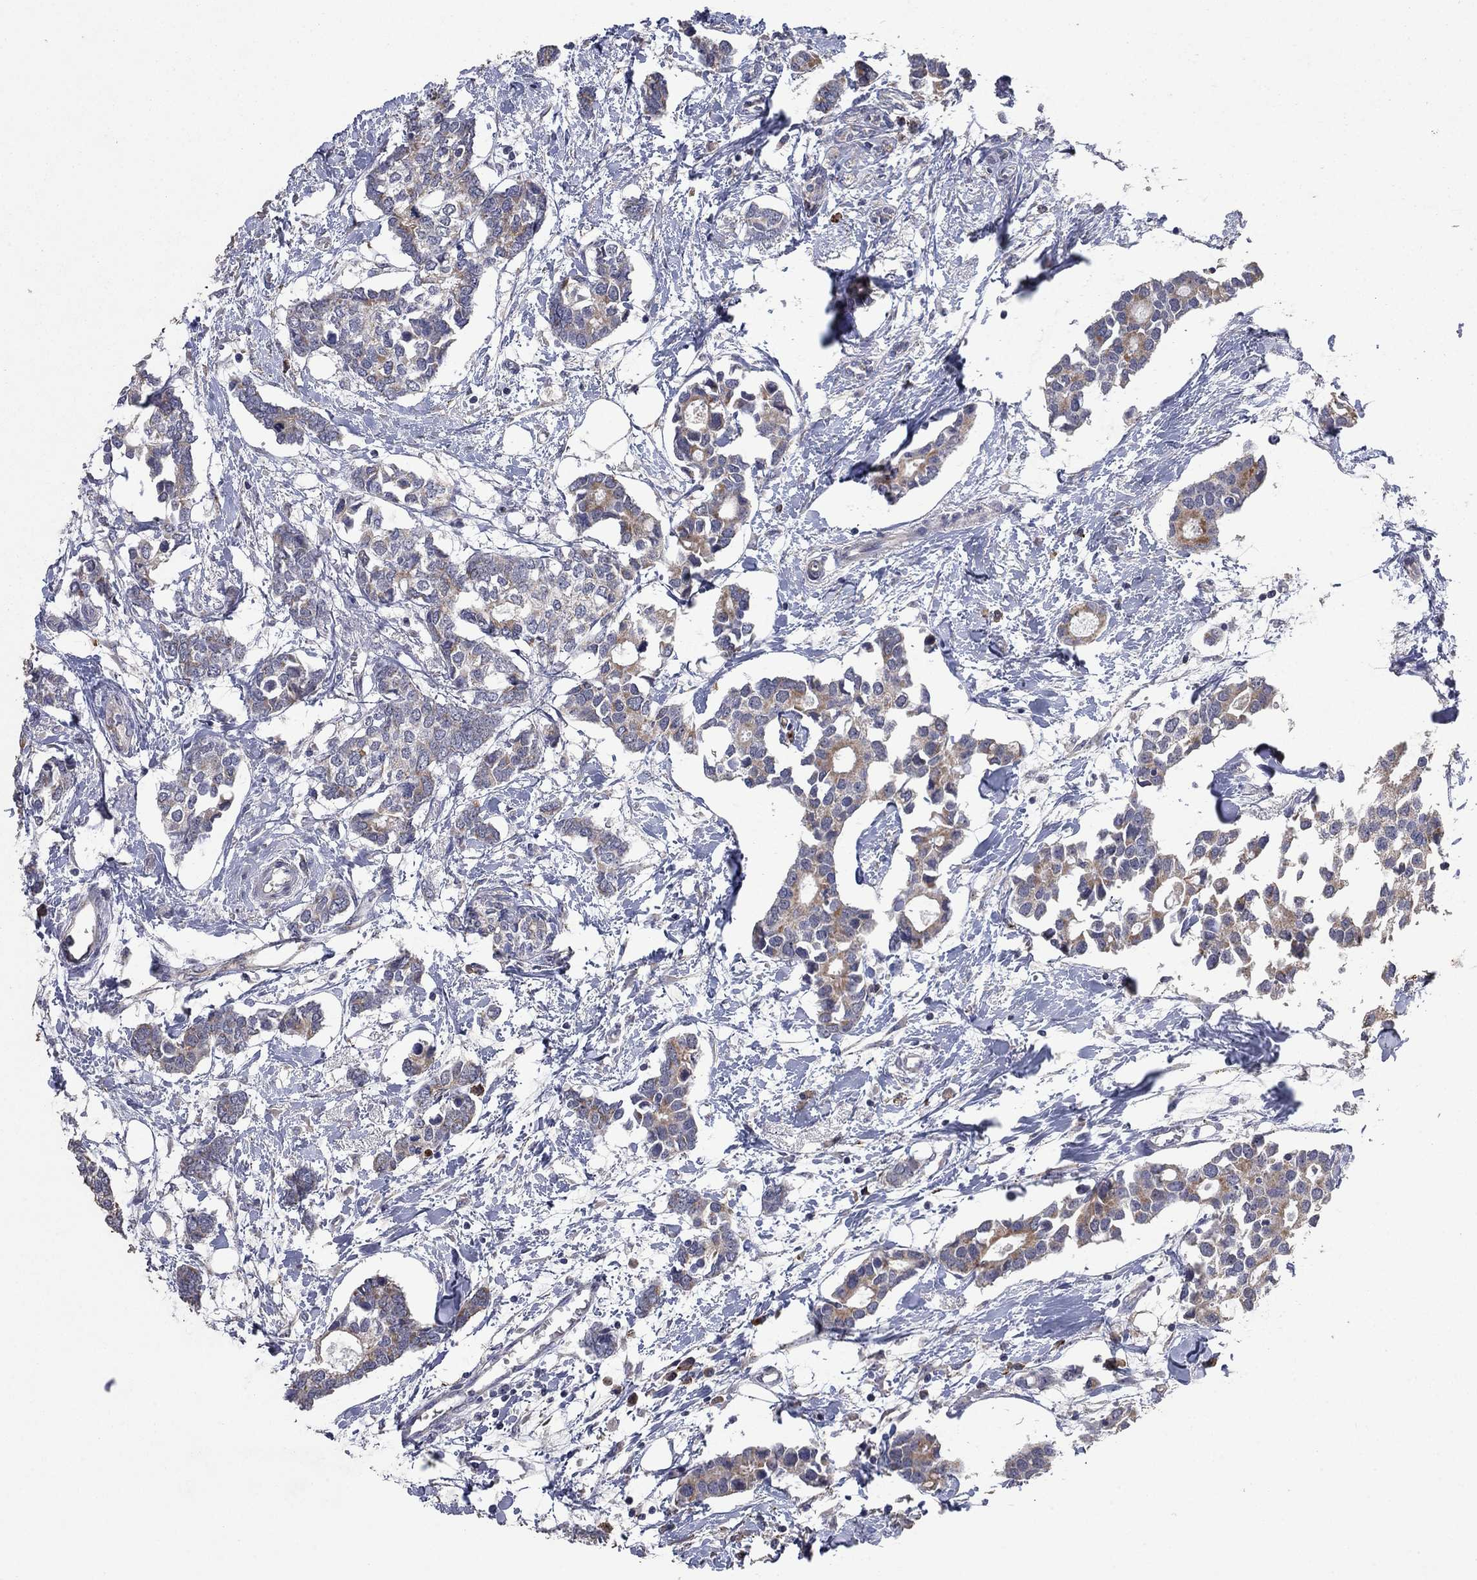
{"staining": {"intensity": "weak", "quantity": "25%-75%", "location": "cytoplasmic/membranous"}, "tissue": "breast cancer", "cell_type": "Tumor cells", "image_type": "cancer", "snomed": [{"axis": "morphology", "description": "Duct carcinoma"}, {"axis": "topography", "description": "Breast"}], "caption": "Weak cytoplasmic/membranous positivity is seen in approximately 25%-75% of tumor cells in breast cancer.", "gene": "SDC1", "patient": {"sex": "female", "age": 83}}